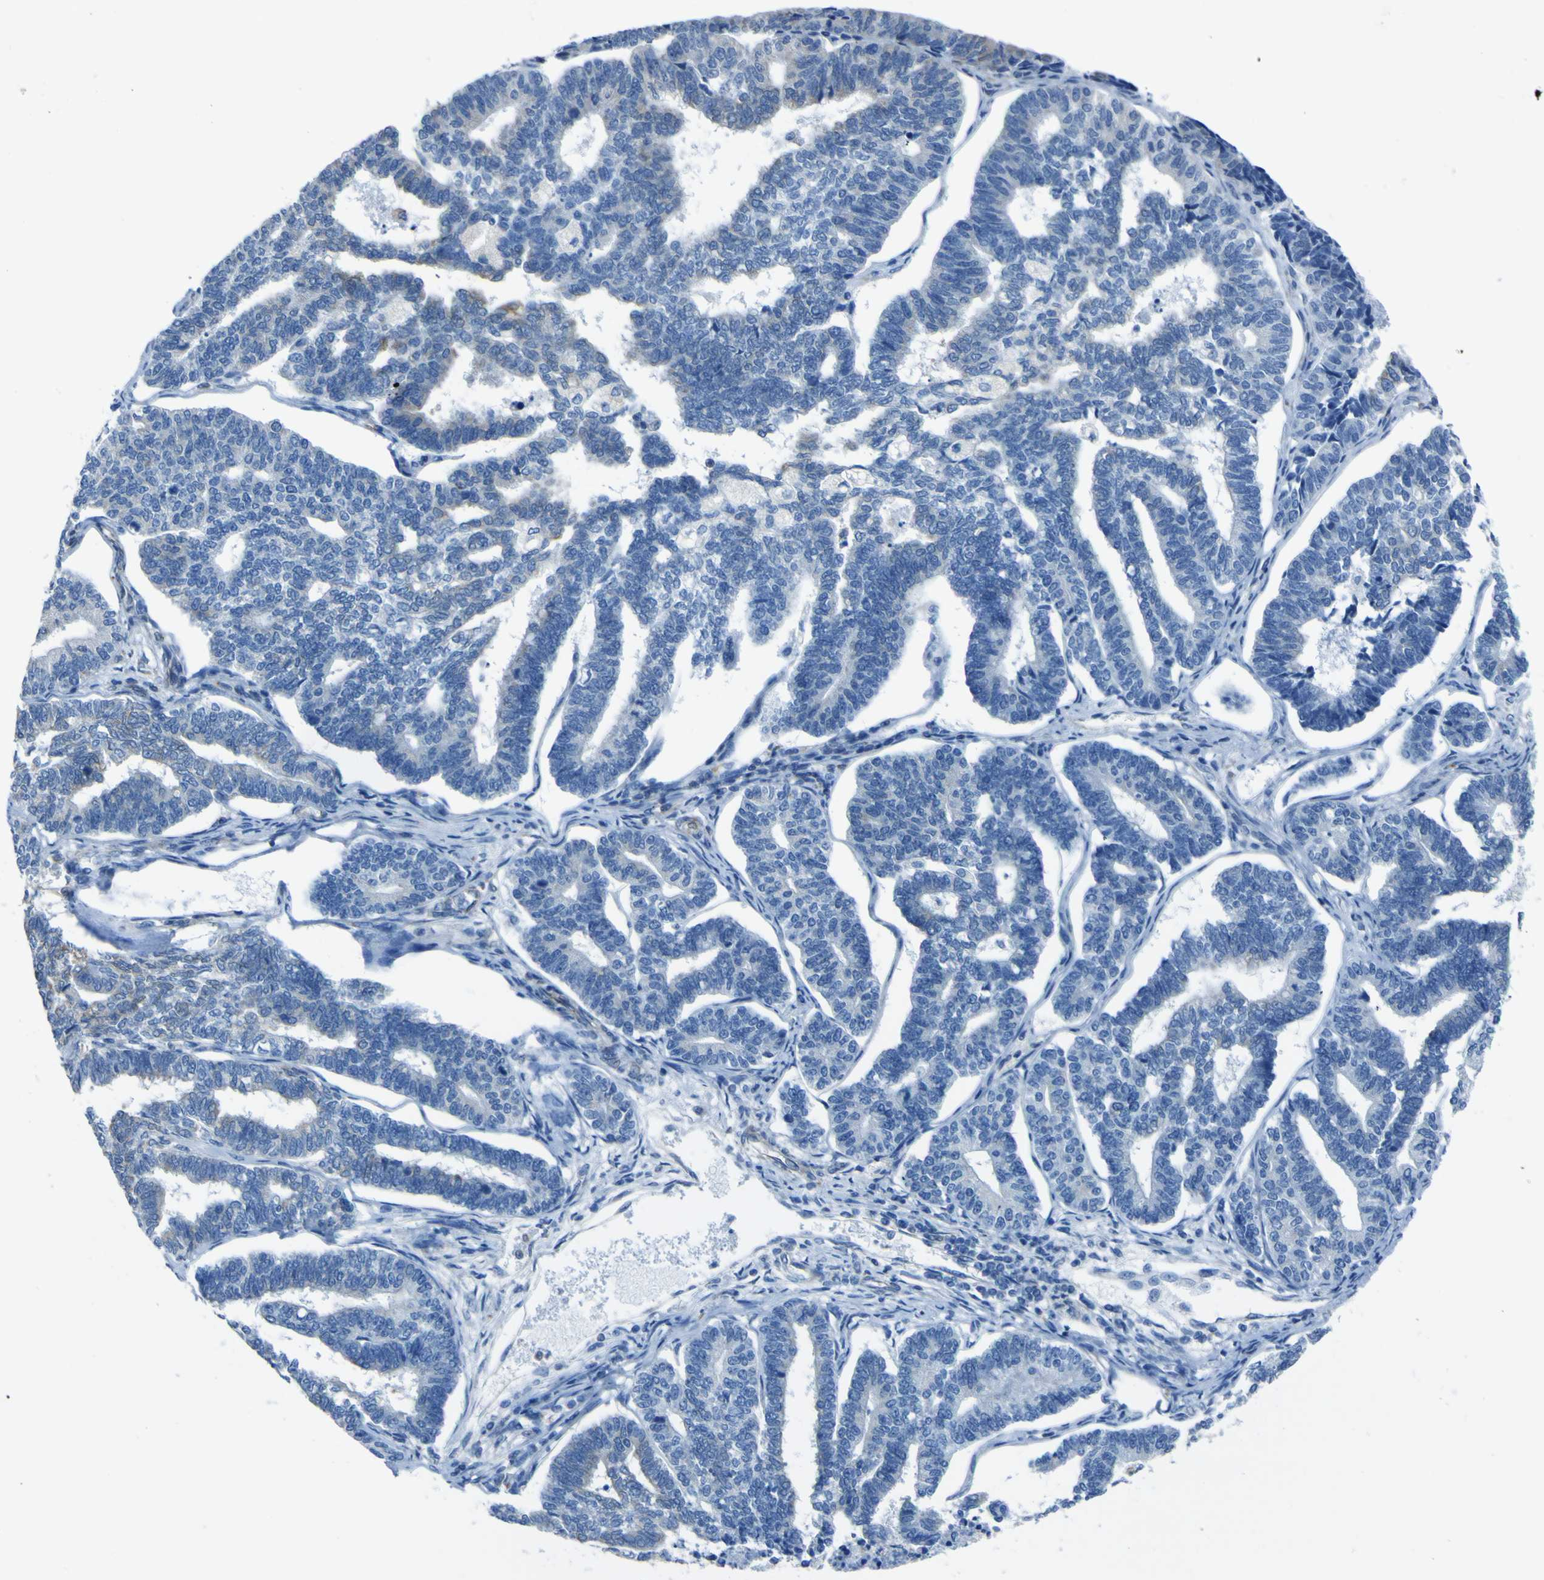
{"staining": {"intensity": "moderate", "quantity": "<25%", "location": "cytoplasmic/membranous"}, "tissue": "endometrial cancer", "cell_type": "Tumor cells", "image_type": "cancer", "snomed": [{"axis": "morphology", "description": "Adenocarcinoma, NOS"}, {"axis": "topography", "description": "Endometrium"}], "caption": "Endometrial cancer (adenocarcinoma) tissue displays moderate cytoplasmic/membranous positivity in about <25% of tumor cells The protein of interest is shown in brown color, while the nuclei are stained blue.", "gene": "STIM1", "patient": {"sex": "female", "age": 70}}